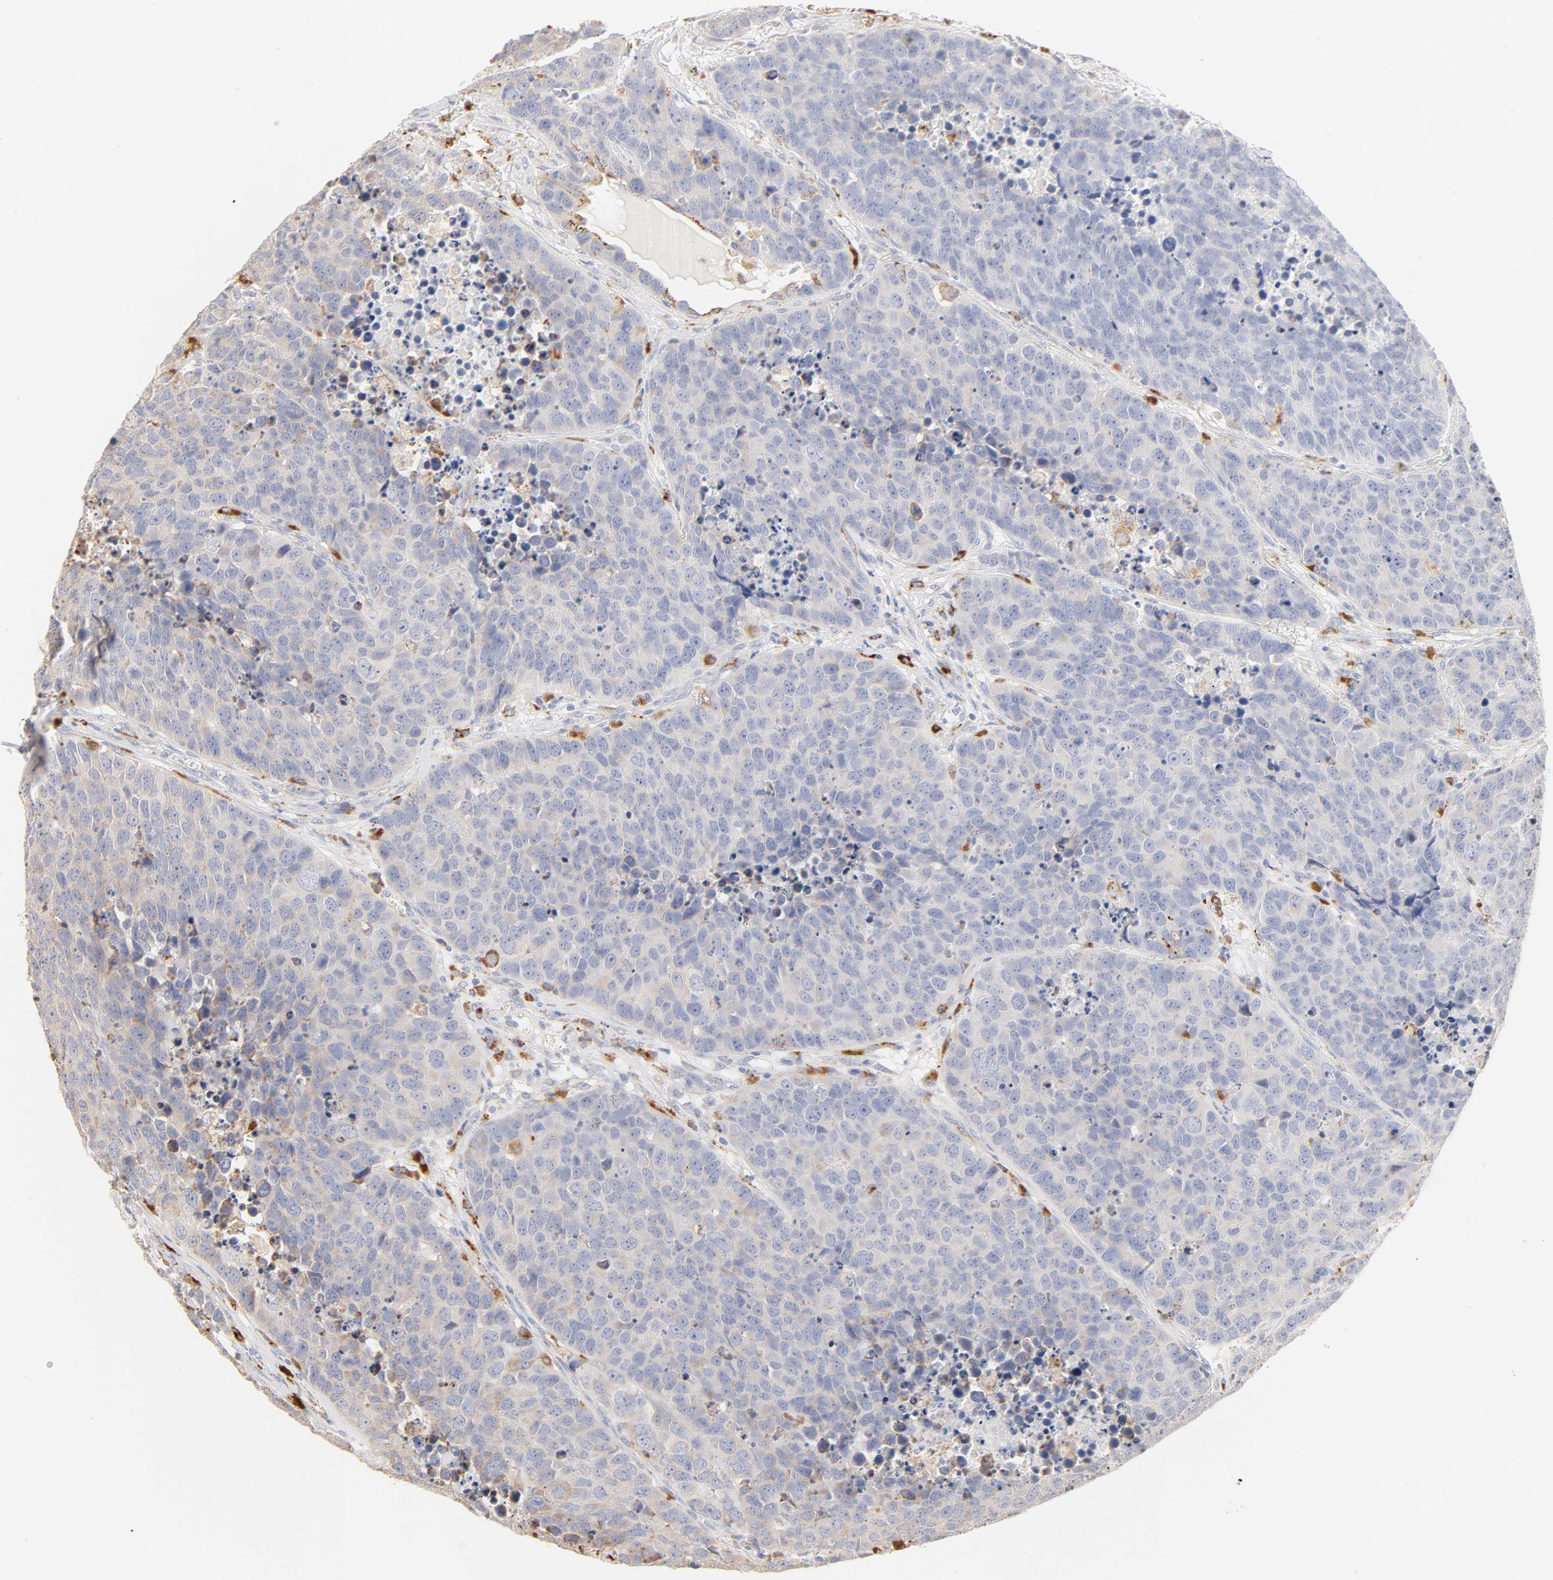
{"staining": {"intensity": "negative", "quantity": "none", "location": "none"}, "tissue": "carcinoid", "cell_type": "Tumor cells", "image_type": "cancer", "snomed": [{"axis": "morphology", "description": "Carcinoid, malignant, NOS"}, {"axis": "topography", "description": "Lung"}], "caption": "High power microscopy image of an IHC micrograph of carcinoid (malignant), revealing no significant staining in tumor cells.", "gene": "CTSH", "patient": {"sex": "male", "age": 60}}